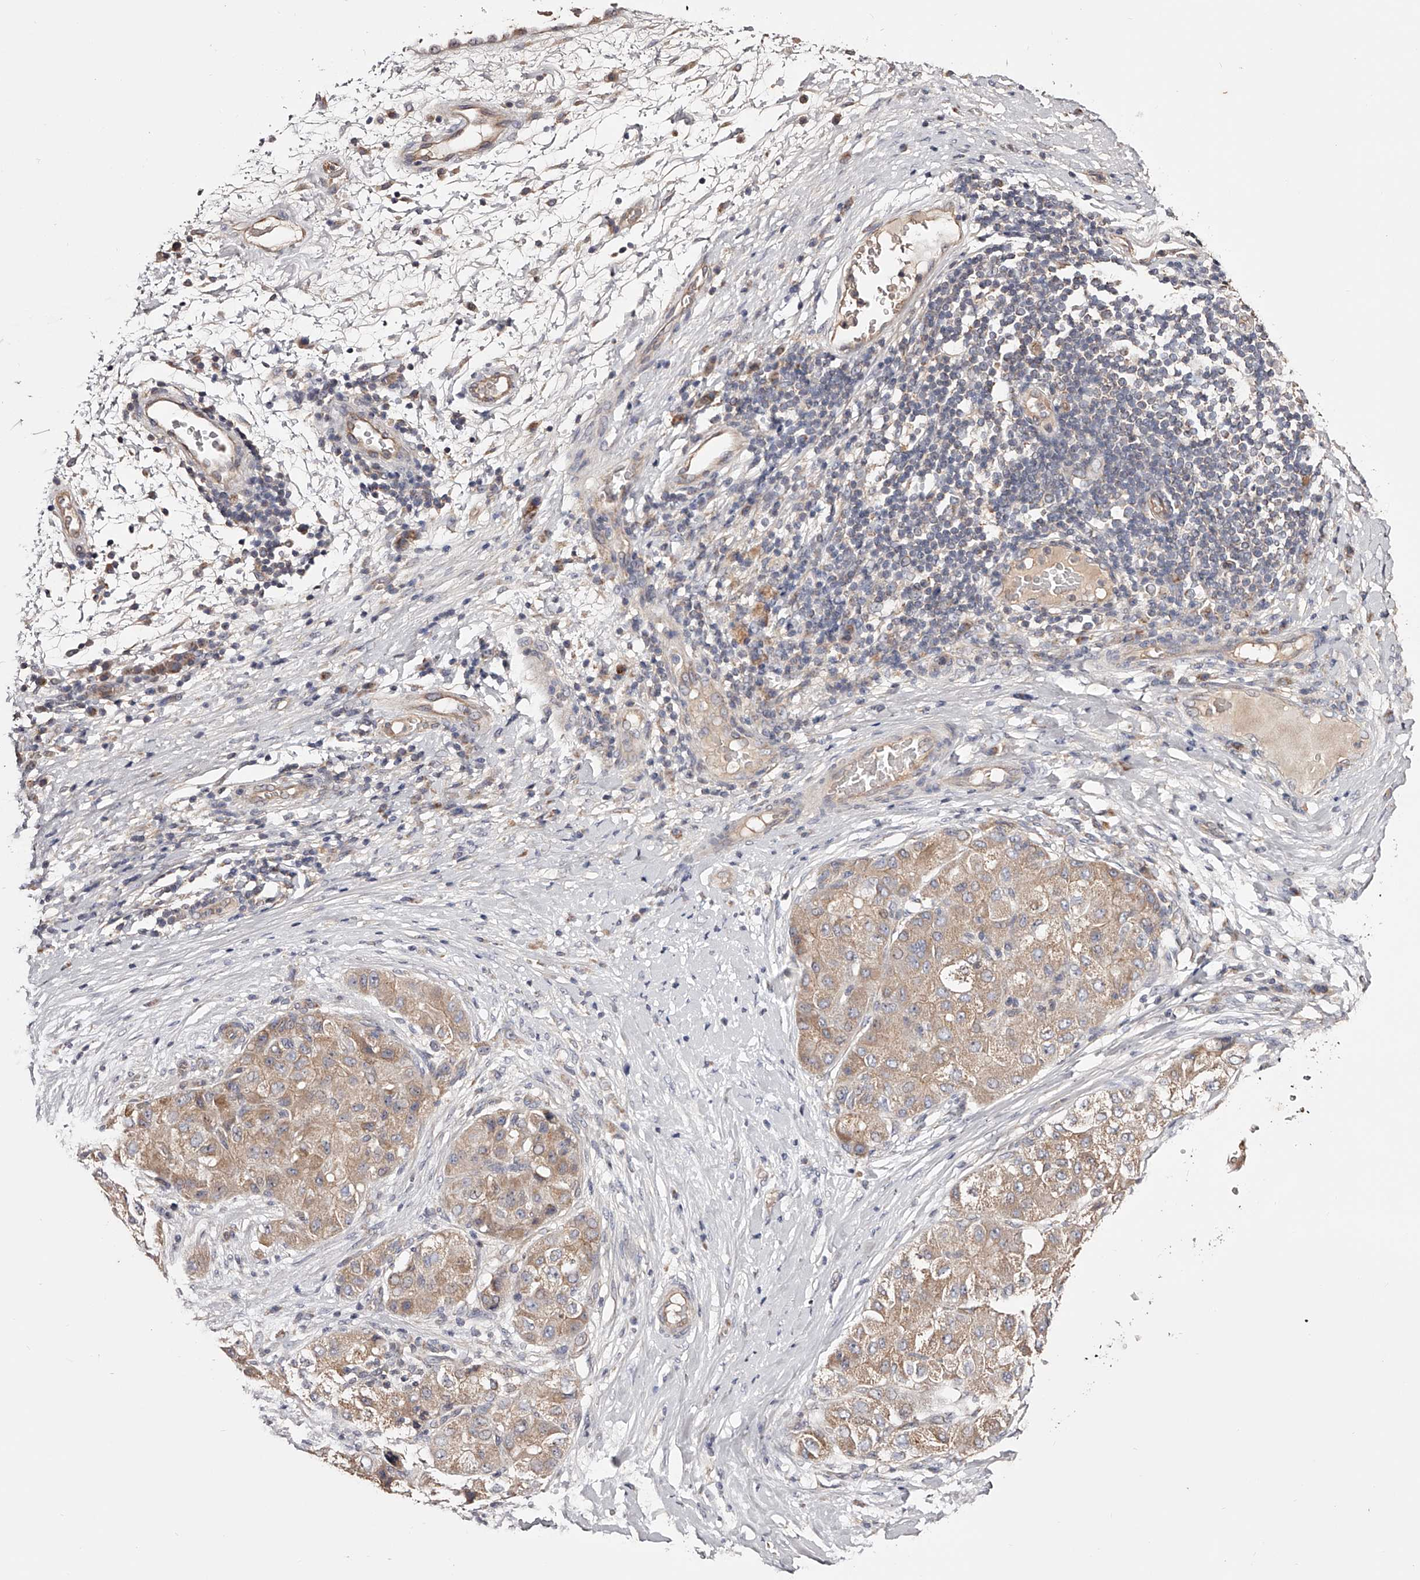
{"staining": {"intensity": "weak", "quantity": ">75%", "location": "cytoplasmic/membranous"}, "tissue": "liver cancer", "cell_type": "Tumor cells", "image_type": "cancer", "snomed": [{"axis": "morphology", "description": "Carcinoma, Hepatocellular, NOS"}, {"axis": "topography", "description": "Liver"}], "caption": "DAB immunohistochemical staining of liver hepatocellular carcinoma shows weak cytoplasmic/membranous protein positivity in approximately >75% of tumor cells.", "gene": "USP21", "patient": {"sex": "male", "age": 80}}